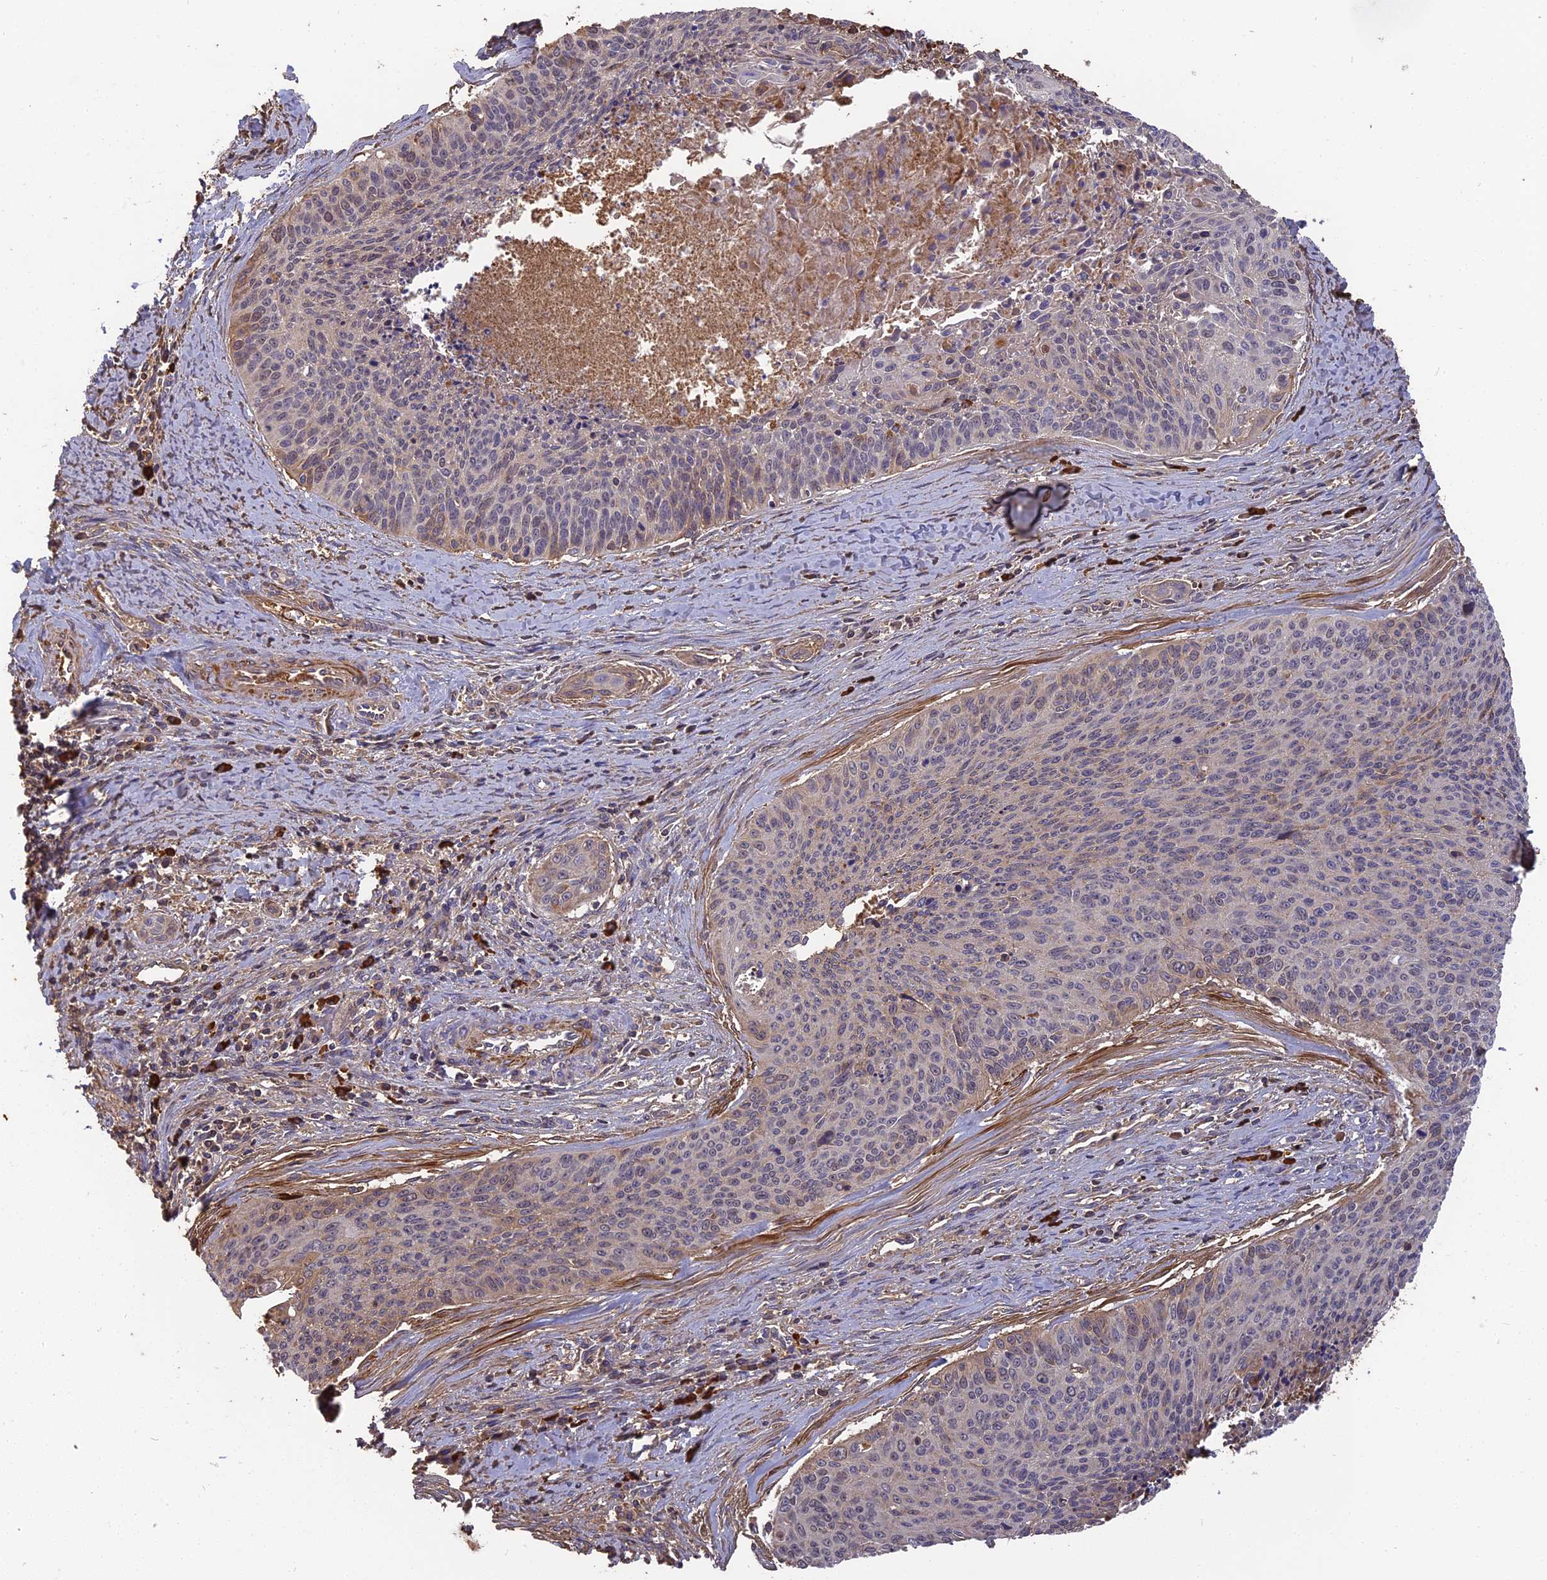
{"staining": {"intensity": "weak", "quantity": "25%-75%", "location": "cytoplasmic/membranous"}, "tissue": "cervical cancer", "cell_type": "Tumor cells", "image_type": "cancer", "snomed": [{"axis": "morphology", "description": "Squamous cell carcinoma, NOS"}, {"axis": "topography", "description": "Cervix"}], "caption": "The histopathology image reveals immunohistochemical staining of cervical cancer (squamous cell carcinoma). There is weak cytoplasmic/membranous positivity is seen in approximately 25%-75% of tumor cells.", "gene": "ERMAP", "patient": {"sex": "female", "age": 55}}